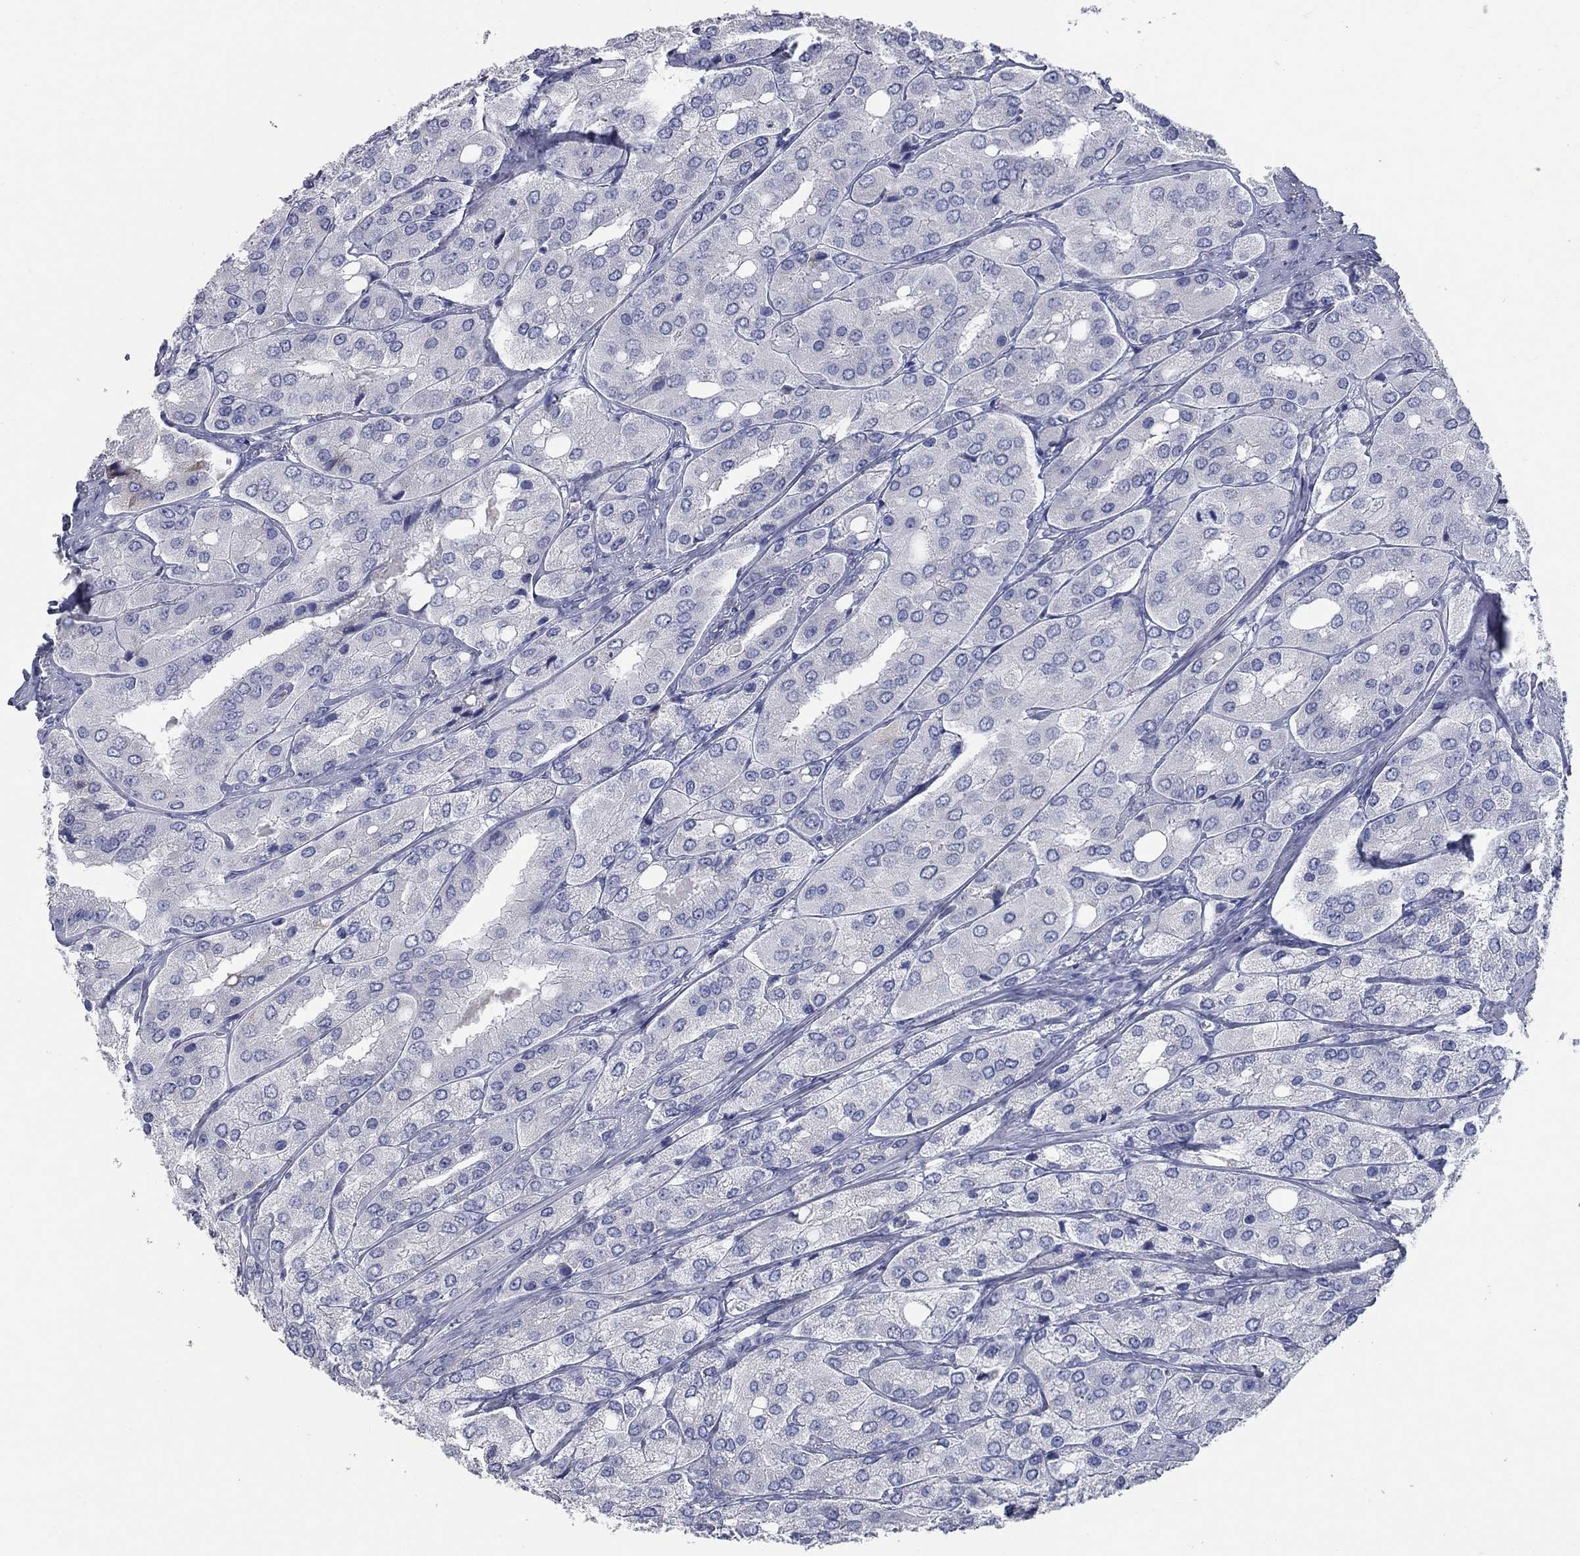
{"staining": {"intensity": "negative", "quantity": "none", "location": "none"}, "tissue": "prostate cancer", "cell_type": "Tumor cells", "image_type": "cancer", "snomed": [{"axis": "morphology", "description": "Adenocarcinoma, Low grade"}, {"axis": "topography", "description": "Prostate"}], "caption": "IHC of human prostate cancer exhibits no staining in tumor cells.", "gene": "TAC1", "patient": {"sex": "male", "age": 69}}